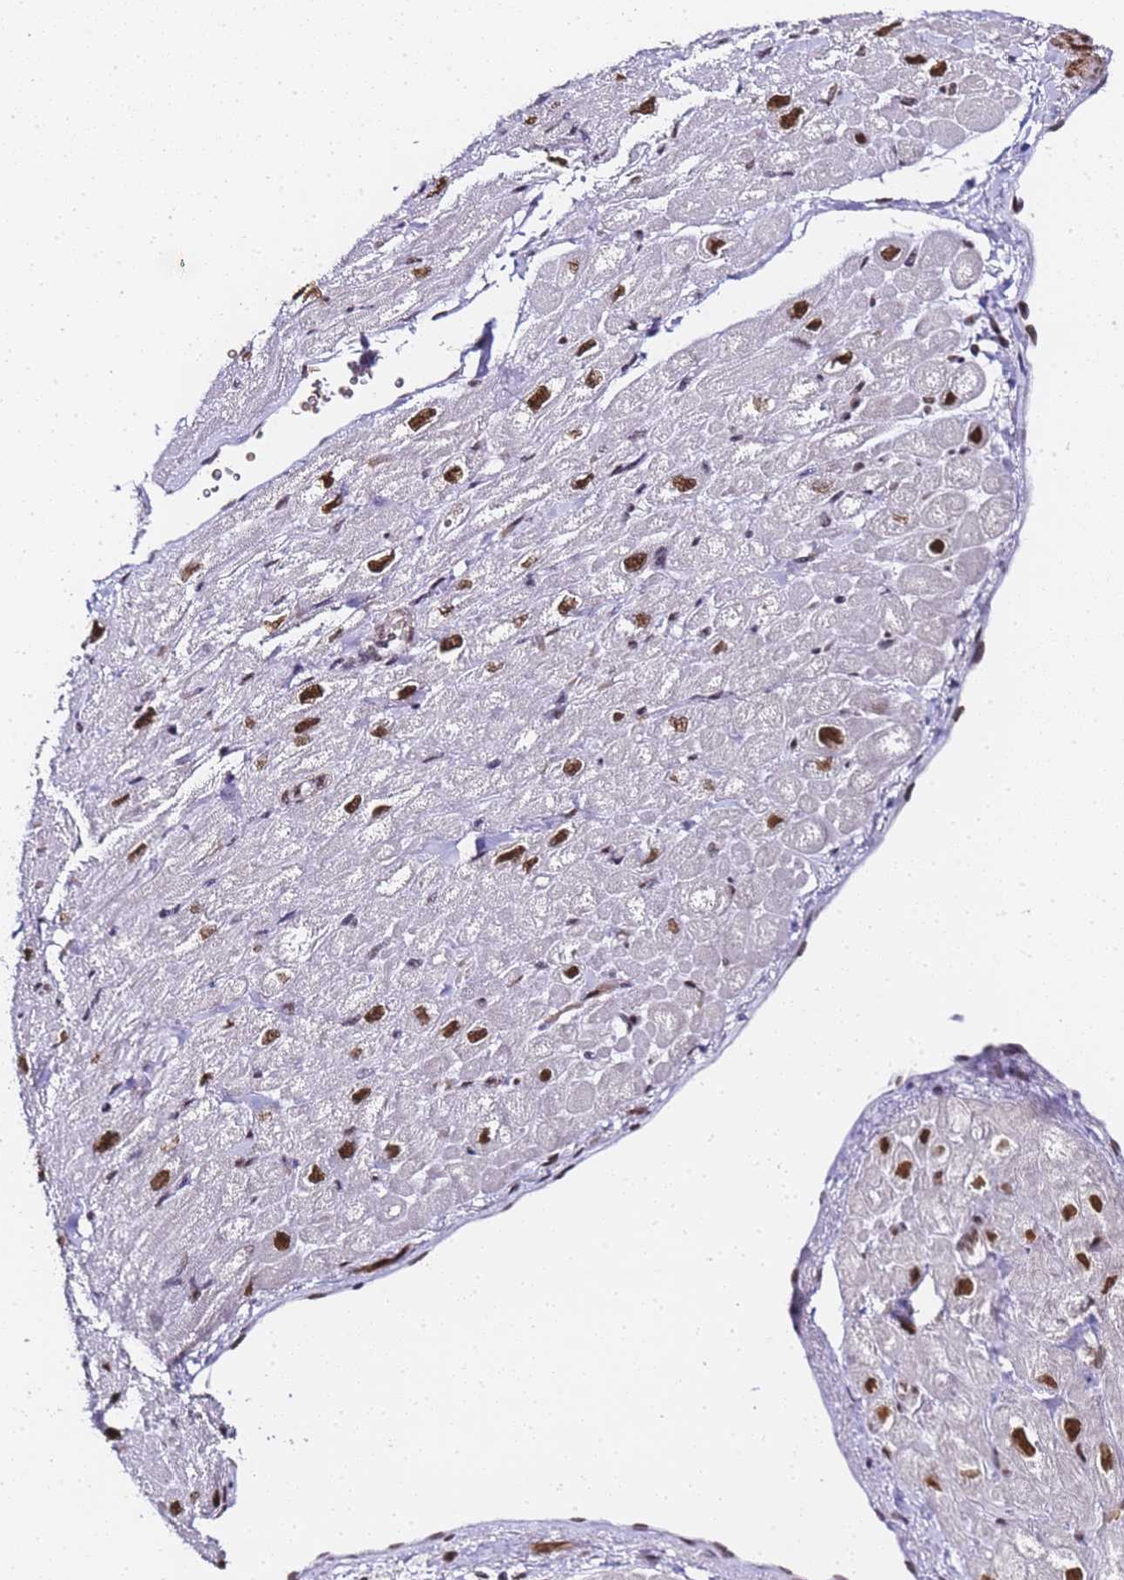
{"staining": {"intensity": "strong", "quantity": "<25%", "location": "cytoplasmic/membranous,nuclear"}, "tissue": "heart muscle", "cell_type": "Cardiomyocytes", "image_type": "normal", "snomed": [{"axis": "morphology", "description": "Normal tissue, NOS"}, {"axis": "topography", "description": "Heart"}], "caption": "Heart muscle stained with DAB (3,3'-diaminobenzidine) IHC demonstrates medium levels of strong cytoplasmic/membranous,nuclear expression in about <25% of cardiomyocytes.", "gene": "POLR1A", "patient": {"sex": "male", "age": 65}}